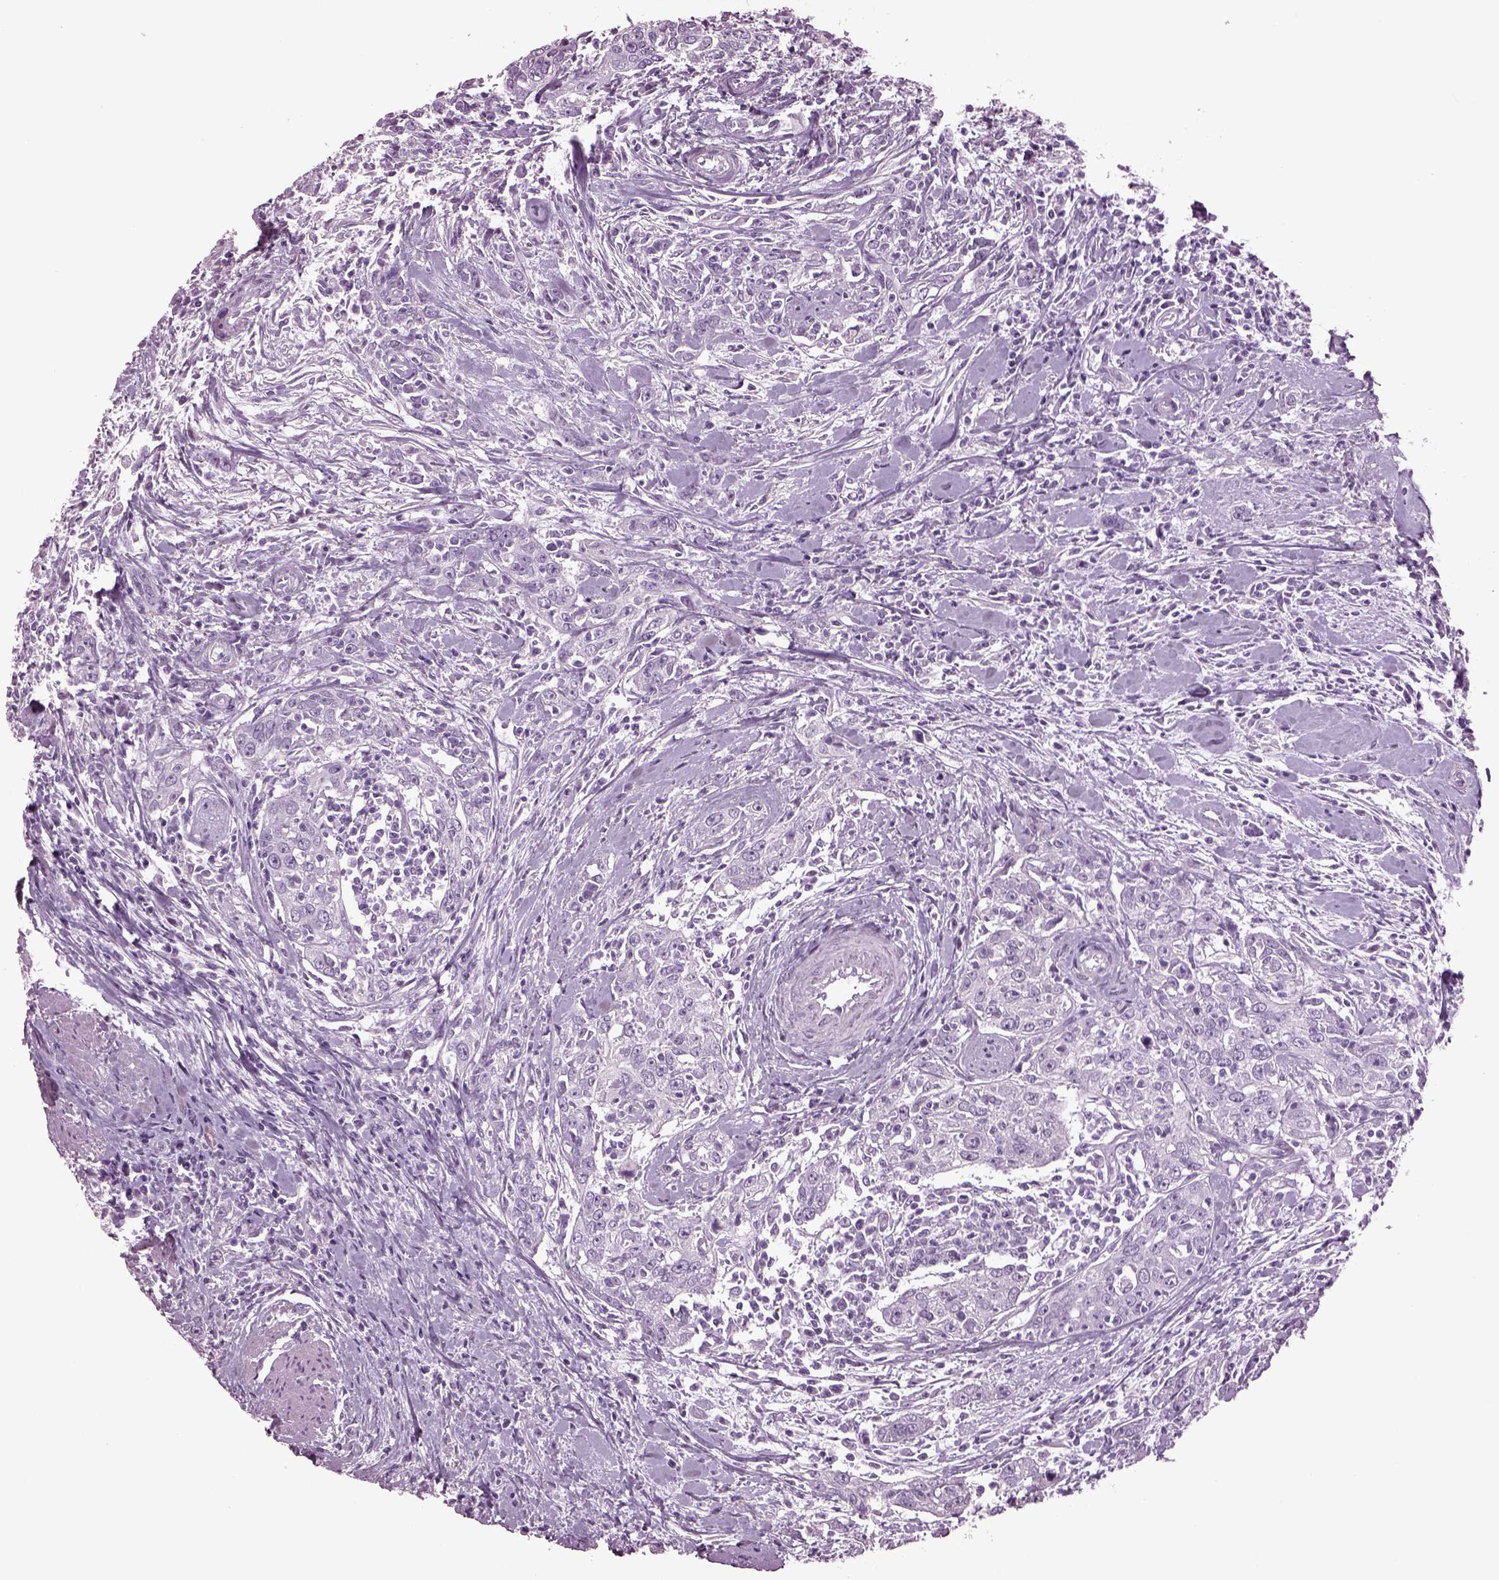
{"staining": {"intensity": "negative", "quantity": "none", "location": "none"}, "tissue": "urothelial cancer", "cell_type": "Tumor cells", "image_type": "cancer", "snomed": [{"axis": "morphology", "description": "Urothelial carcinoma, High grade"}, {"axis": "topography", "description": "Urinary bladder"}], "caption": "Urothelial cancer stained for a protein using immunohistochemistry (IHC) exhibits no expression tumor cells.", "gene": "TPPP2", "patient": {"sex": "male", "age": 83}}